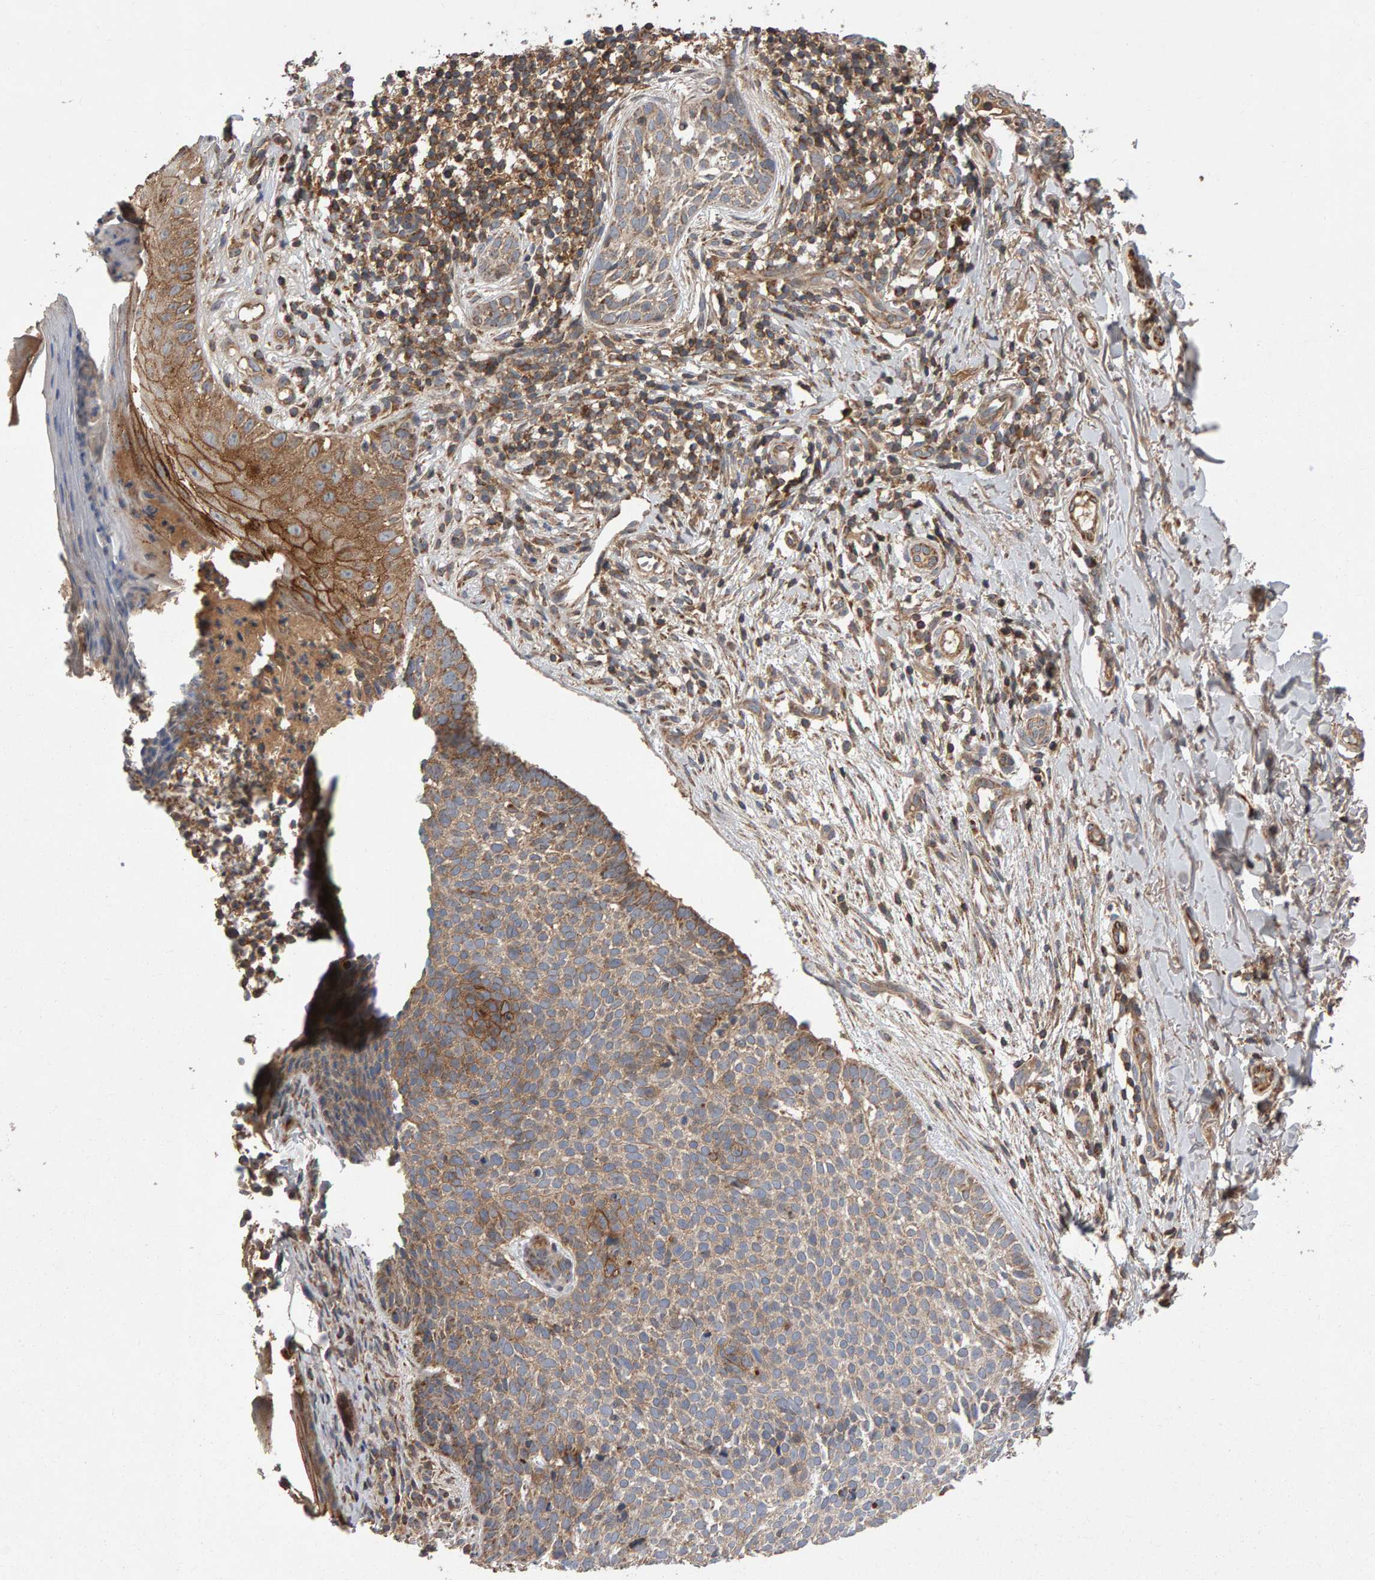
{"staining": {"intensity": "moderate", "quantity": ">75%", "location": "cytoplasmic/membranous"}, "tissue": "skin cancer", "cell_type": "Tumor cells", "image_type": "cancer", "snomed": [{"axis": "morphology", "description": "Normal tissue, NOS"}, {"axis": "morphology", "description": "Basal cell carcinoma"}, {"axis": "topography", "description": "Skin"}], "caption": "Immunohistochemistry staining of skin cancer (basal cell carcinoma), which shows medium levels of moderate cytoplasmic/membranous expression in approximately >75% of tumor cells indicating moderate cytoplasmic/membranous protein staining. The staining was performed using DAB (brown) for protein detection and nuclei were counterstained in hematoxylin (blue).", "gene": "PGS1", "patient": {"sex": "male", "age": 67}}